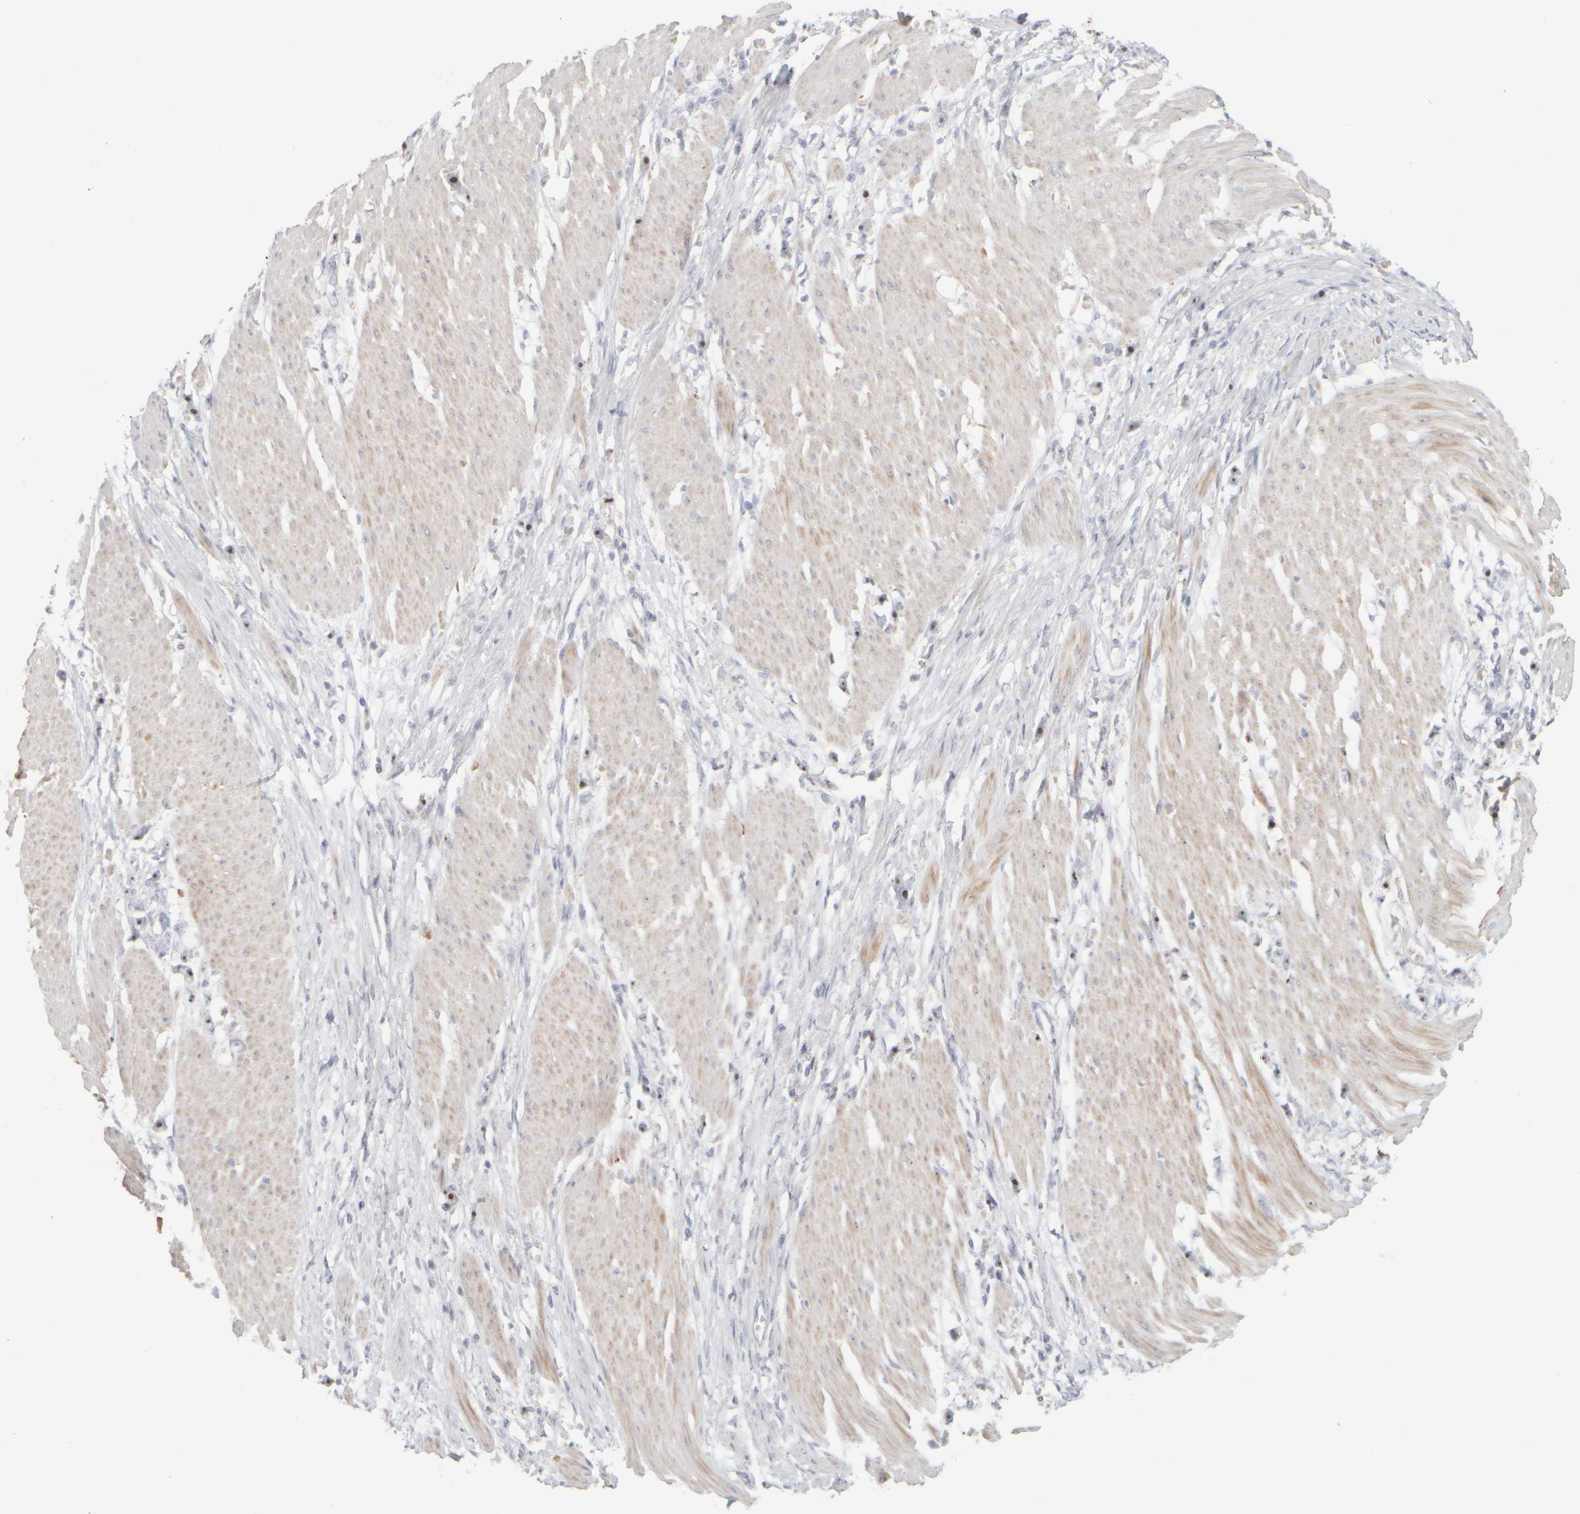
{"staining": {"intensity": "strong", "quantity": ">75%", "location": "nuclear"}, "tissue": "stomach cancer", "cell_type": "Tumor cells", "image_type": "cancer", "snomed": [{"axis": "morphology", "description": "Adenocarcinoma, NOS"}, {"axis": "topography", "description": "Stomach"}], "caption": "Immunohistochemical staining of stomach adenocarcinoma shows strong nuclear protein expression in approximately >75% of tumor cells.", "gene": "DCXR", "patient": {"sex": "female", "age": 59}}